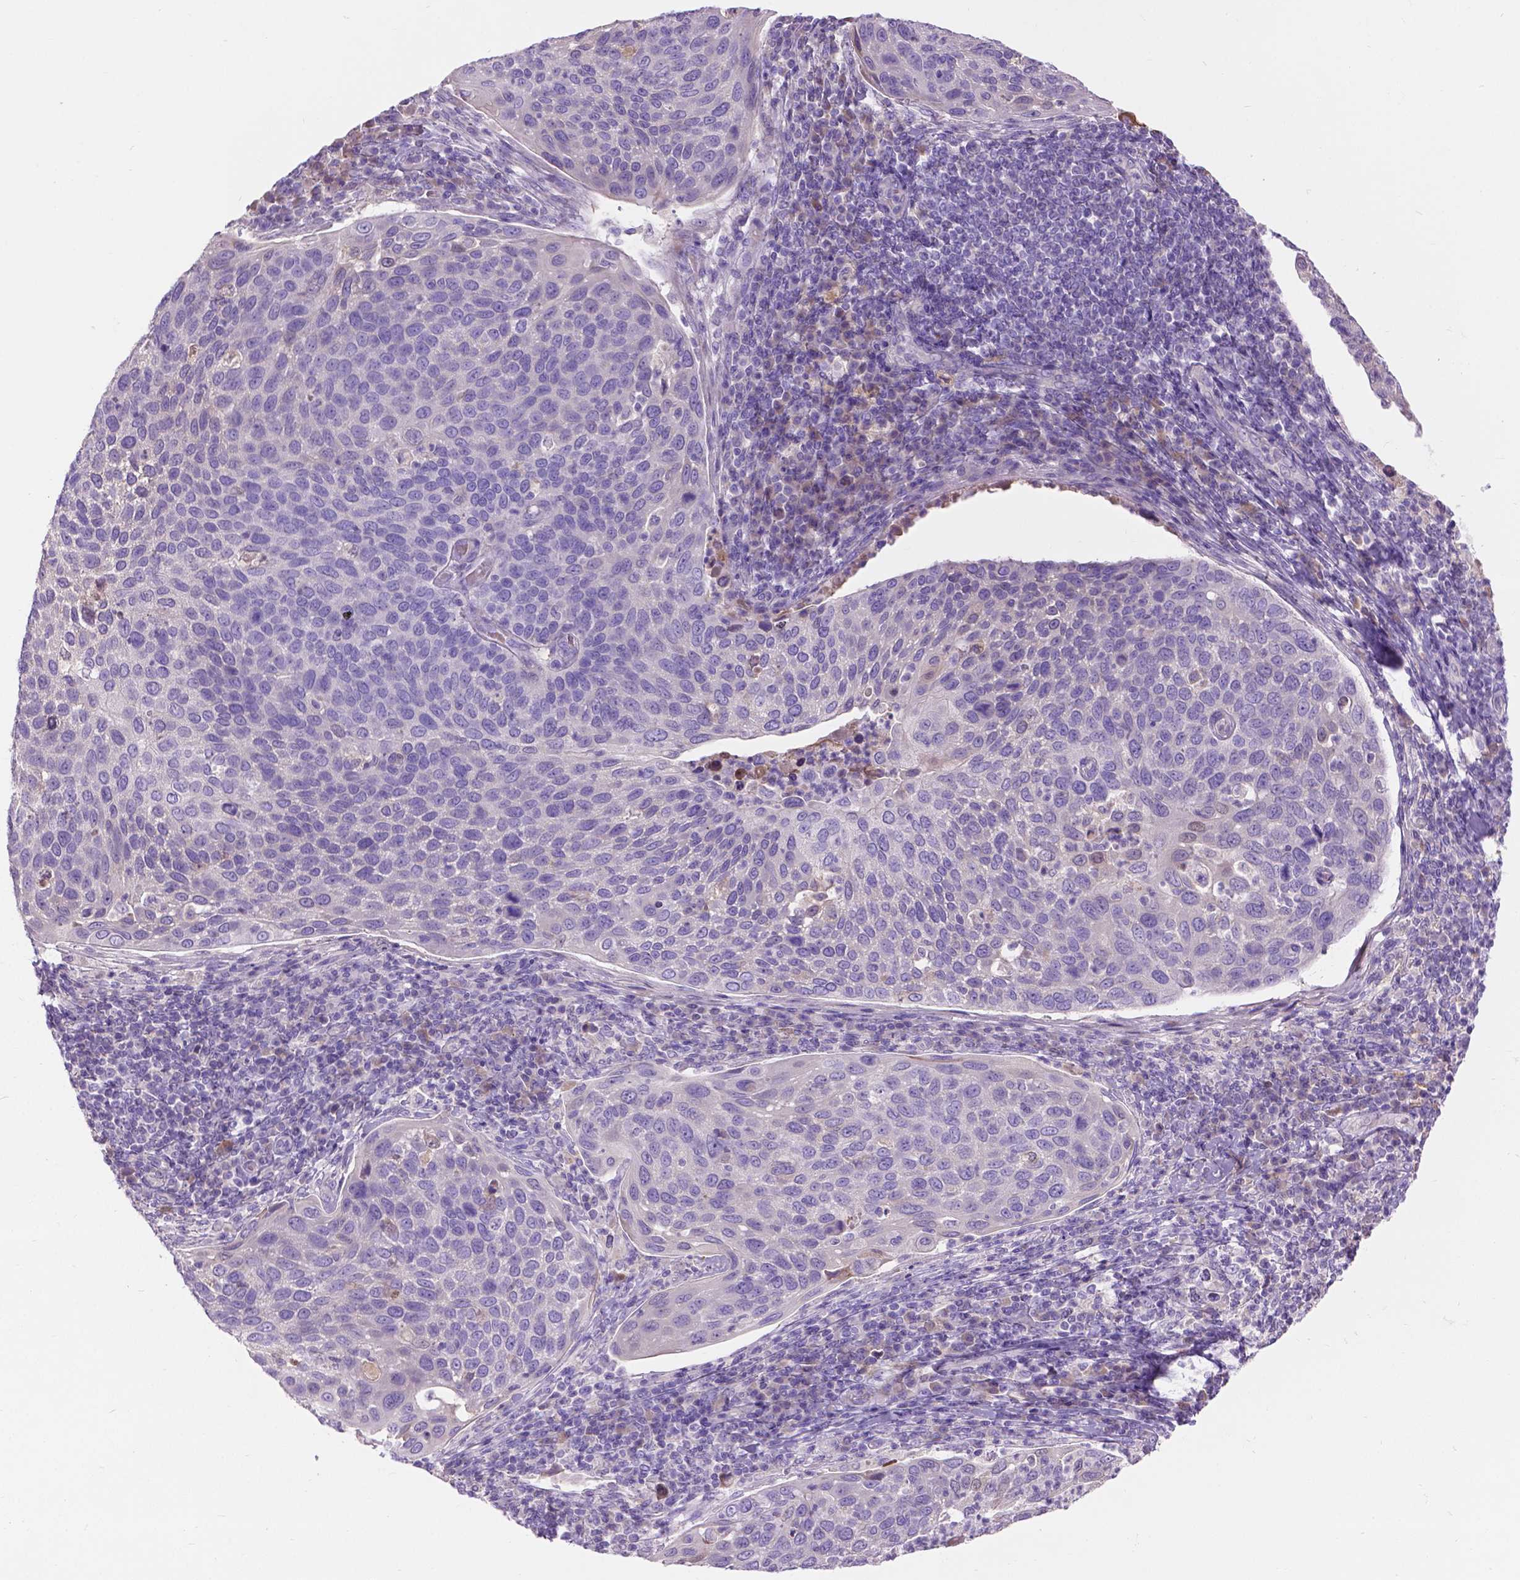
{"staining": {"intensity": "negative", "quantity": "none", "location": "none"}, "tissue": "cervical cancer", "cell_type": "Tumor cells", "image_type": "cancer", "snomed": [{"axis": "morphology", "description": "Squamous cell carcinoma, NOS"}, {"axis": "topography", "description": "Cervix"}], "caption": "Cervical squamous cell carcinoma stained for a protein using immunohistochemistry (IHC) exhibits no positivity tumor cells.", "gene": "NOXO1", "patient": {"sex": "female", "age": 54}}